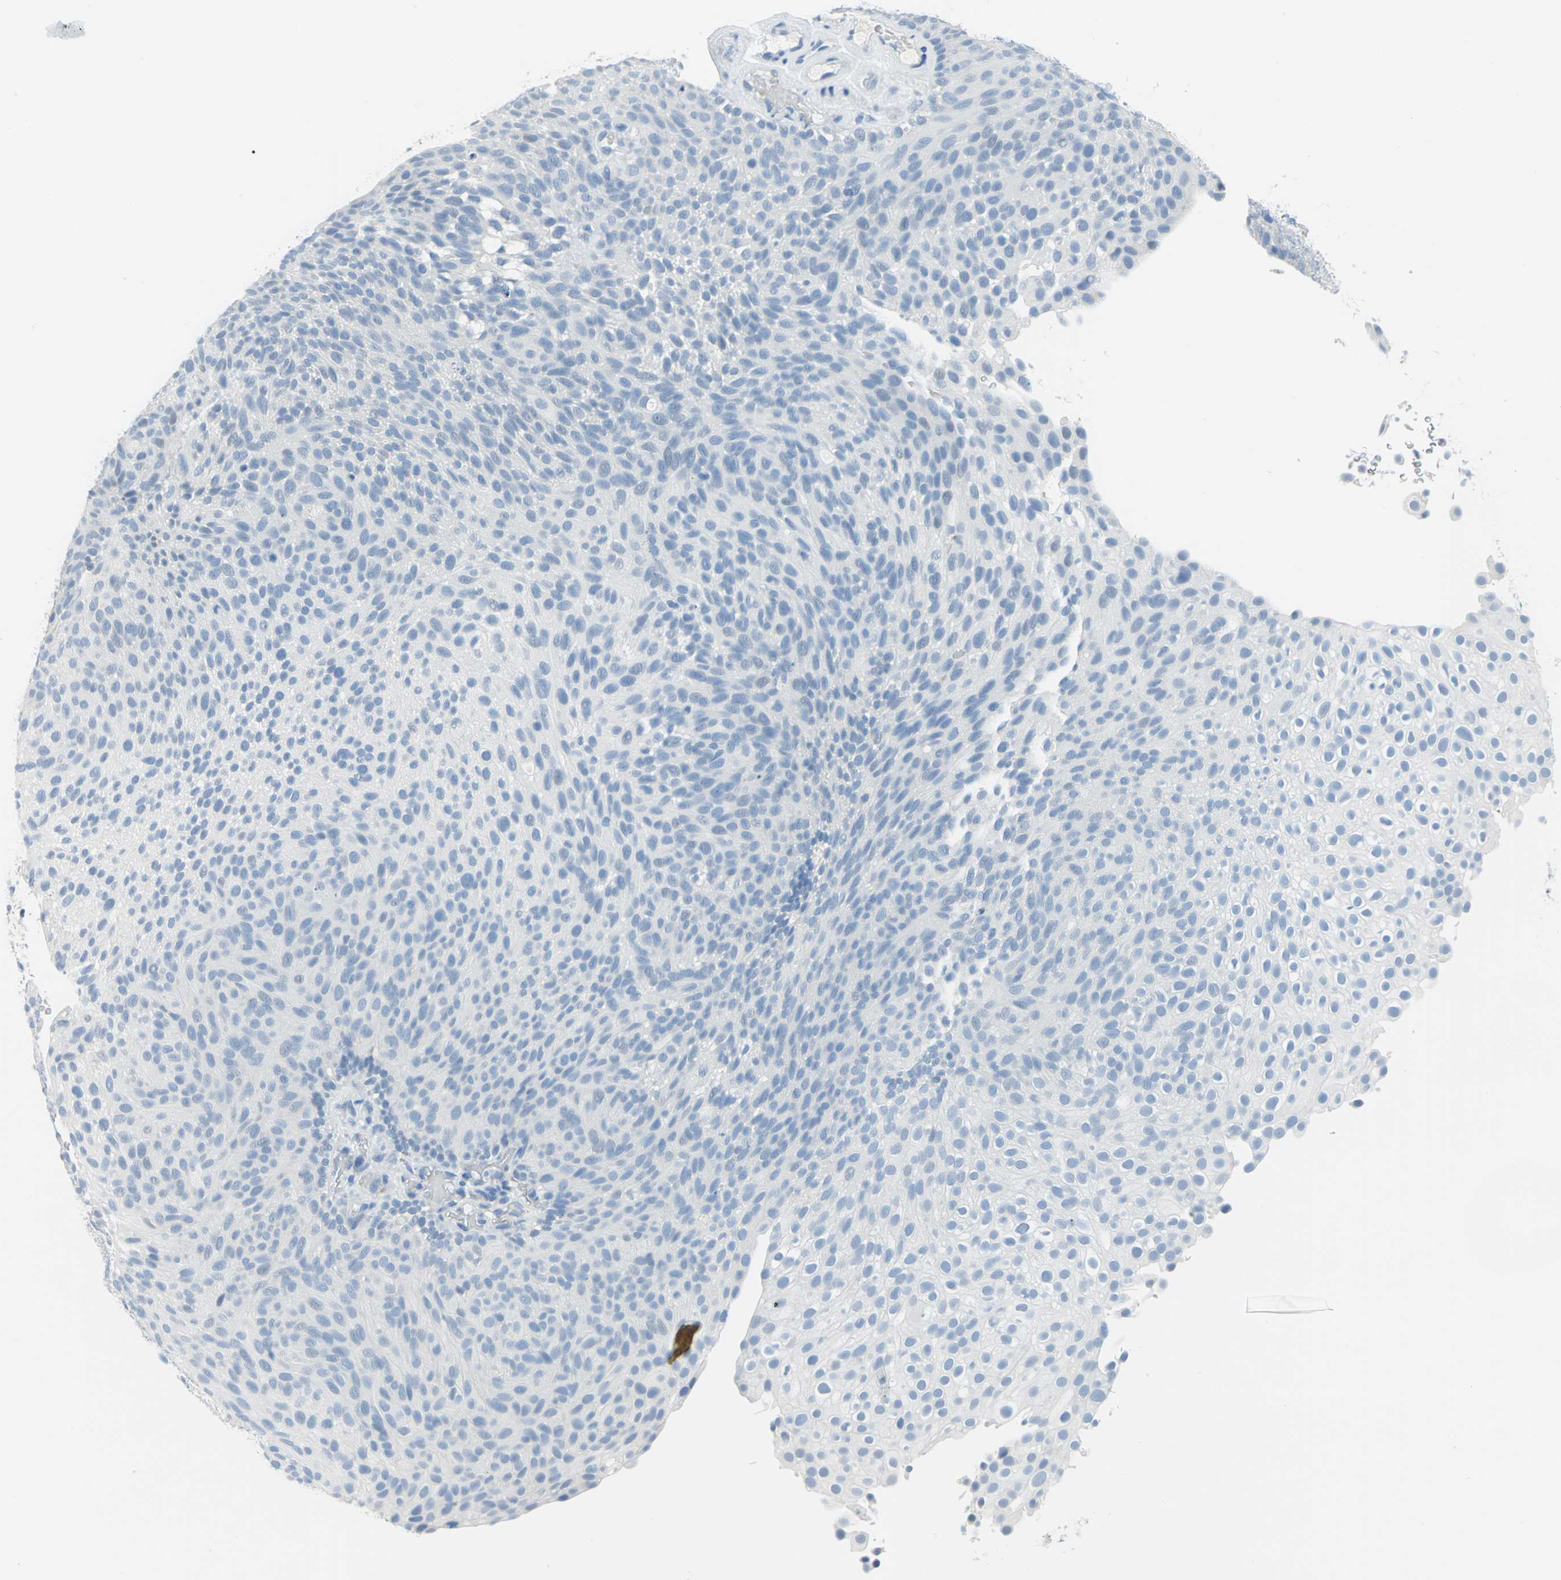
{"staining": {"intensity": "negative", "quantity": "none", "location": "none"}, "tissue": "urothelial cancer", "cell_type": "Tumor cells", "image_type": "cancer", "snomed": [{"axis": "morphology", "description": "Urothelial carcinoma, Low grade"}, {"axis": "topography", "description": "Urinary bladder"}], "caption": "Tumor cells show no significant staining in low-grade urothelial carcinoma.", "gene": "PKLR", "patient": {"sex": "male", "age": 78}}